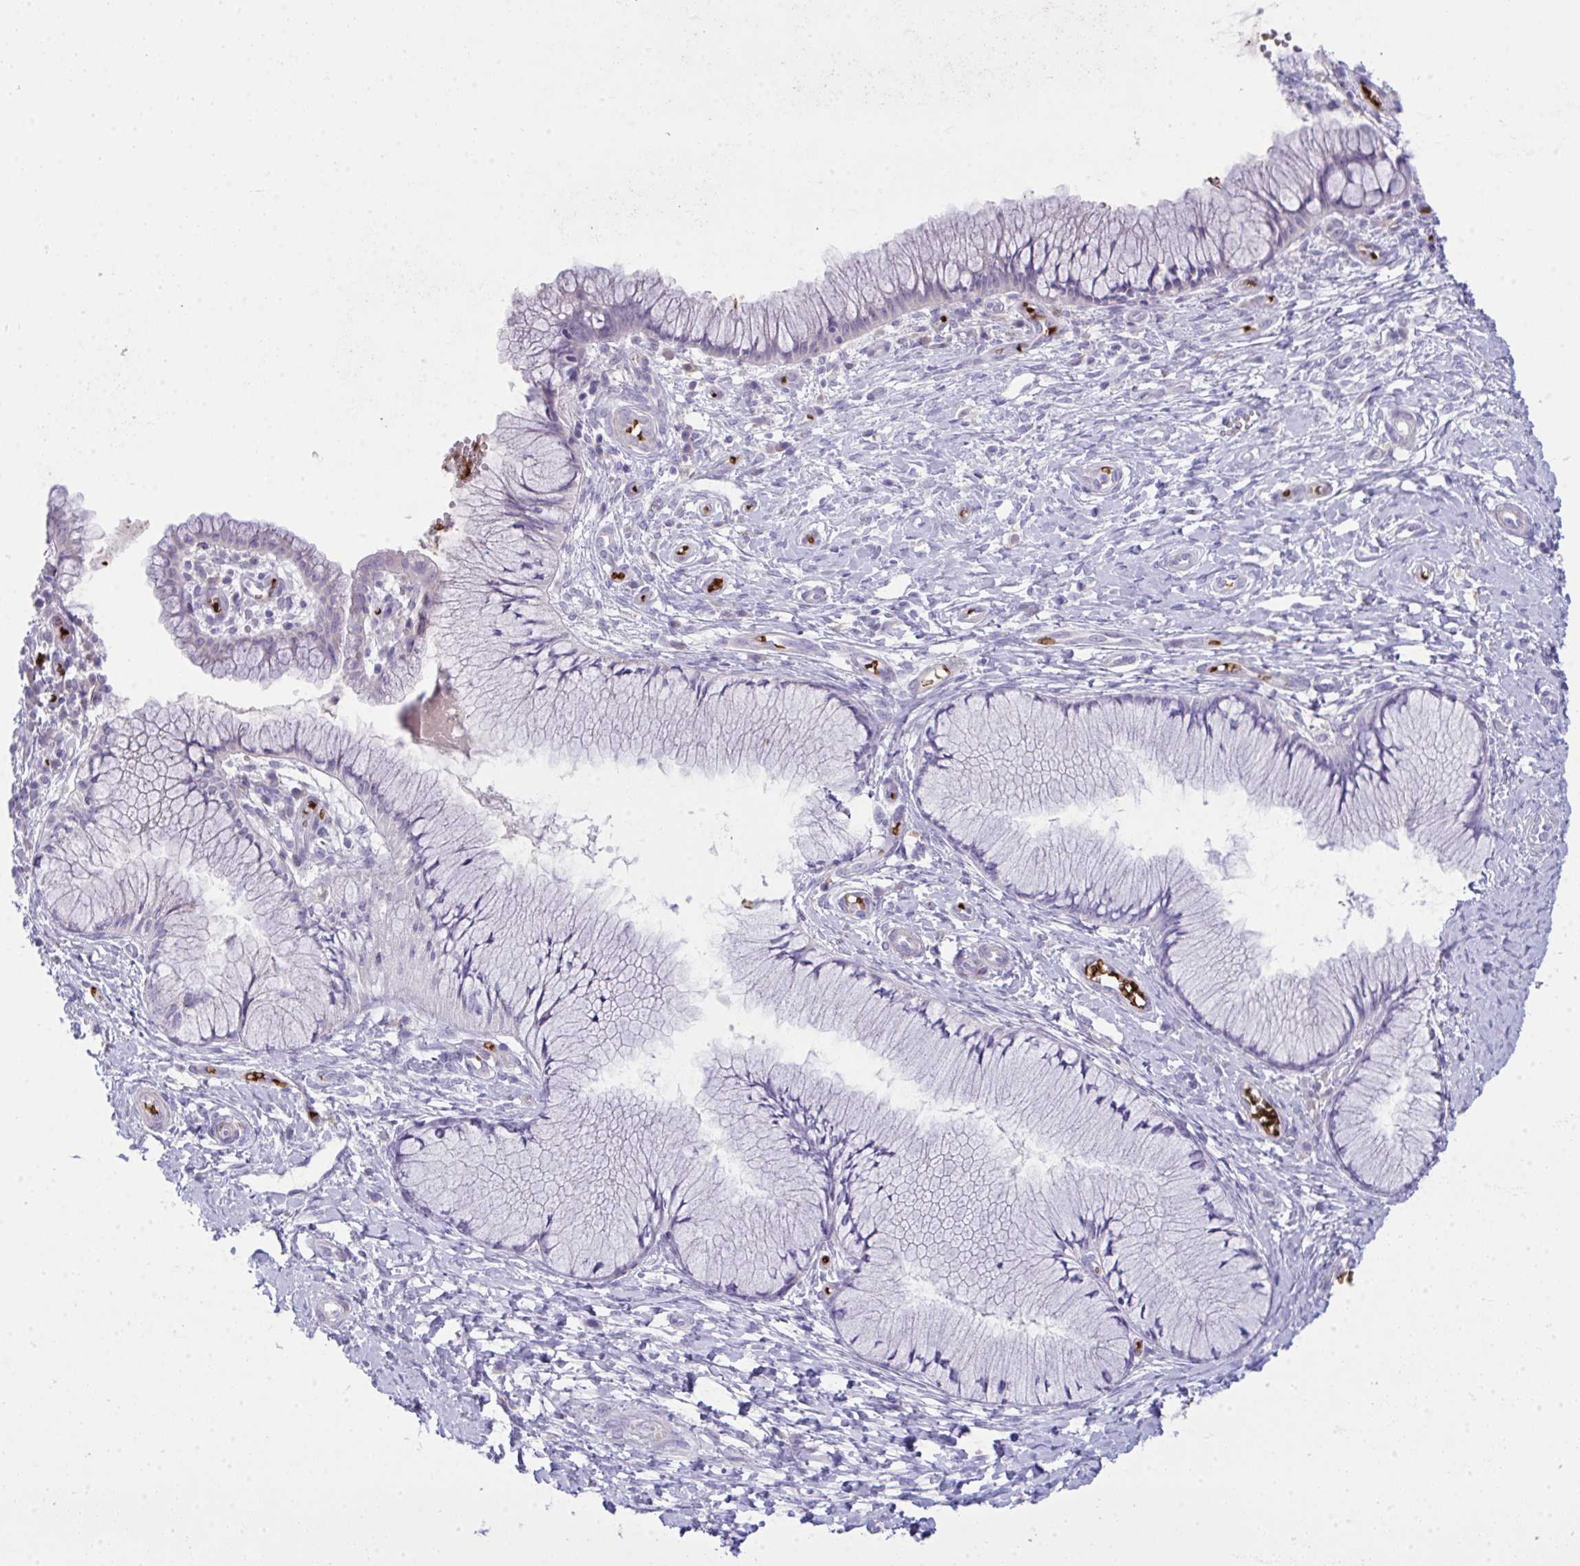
{"staining": {"intensity": "negative", "quantity": "none", "location": "none"}, "tissue": "cervix", "cell_type": "Glandular cells", "image_type": "normal", "snomed": [{"axis": "morphology", "description": "Normal tissue, NOS"}, {"axis": "topography", "description": "Cervix"}], "caption": "The photomicrograph demonstrates no significant expression in glandular cells of cervix.", "gene": "SPTB", "patient": {"sex": "female", "age": 37}}